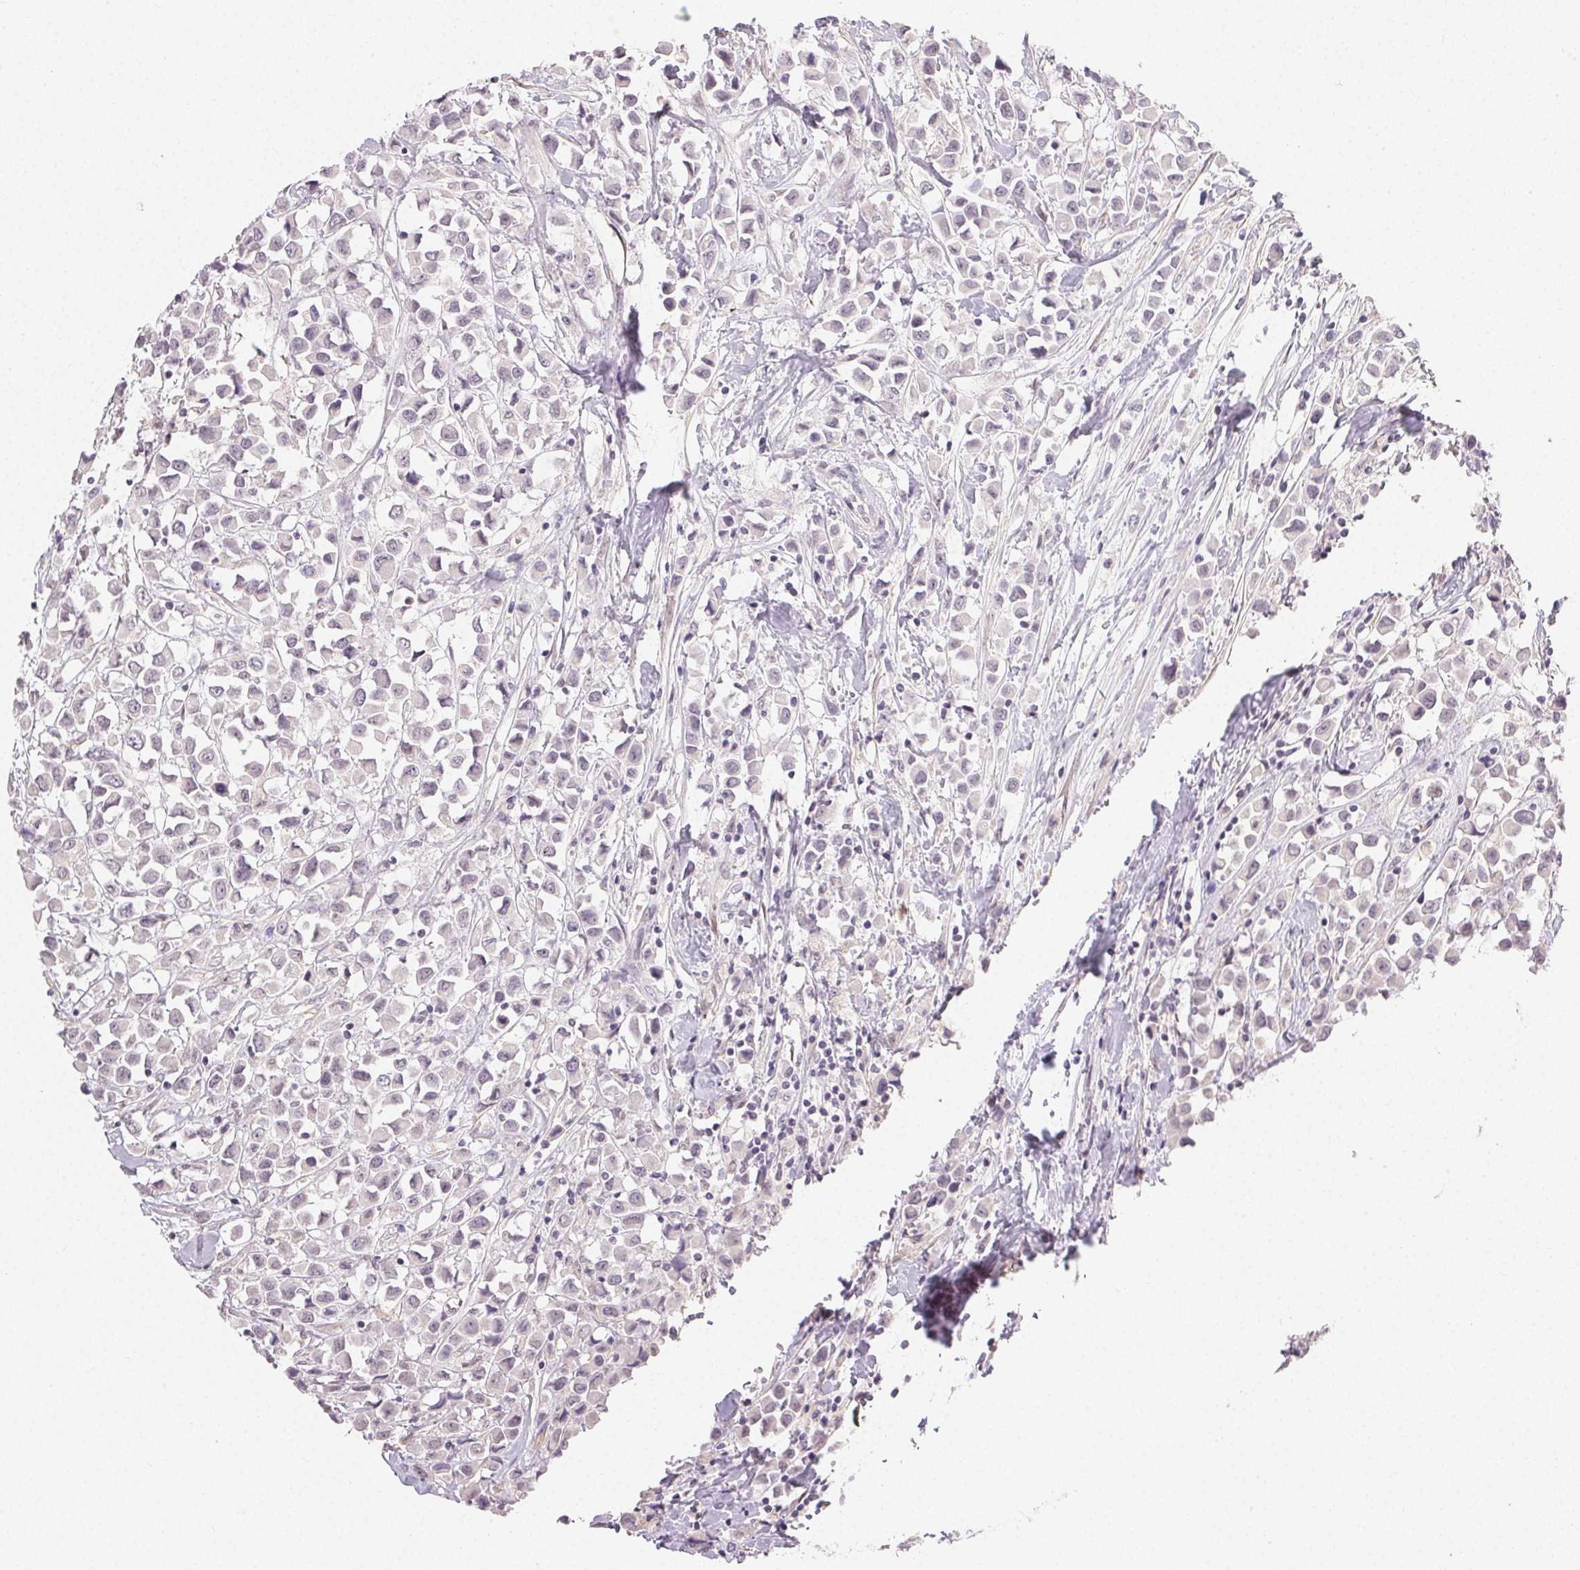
{"staining": {"intensity": "negative", "quantity": "none", "location": "none"}, "tissue": "breast cancer", "cell_type": "Tumor cells", "image_type": "cancer", "snomed": [{"axis": "morphology", "description": "Duct carcinoma"}, {"axis": "topography", "description": "Breast"}], "caption": "A high-resolution micrograph shows IHC staining of breast cancer (invasive ductal carcinoma), which displays no significant staining in tumor cells.", "gene": "TMEM174", "patient": {"sex": "female", "age": 61}}